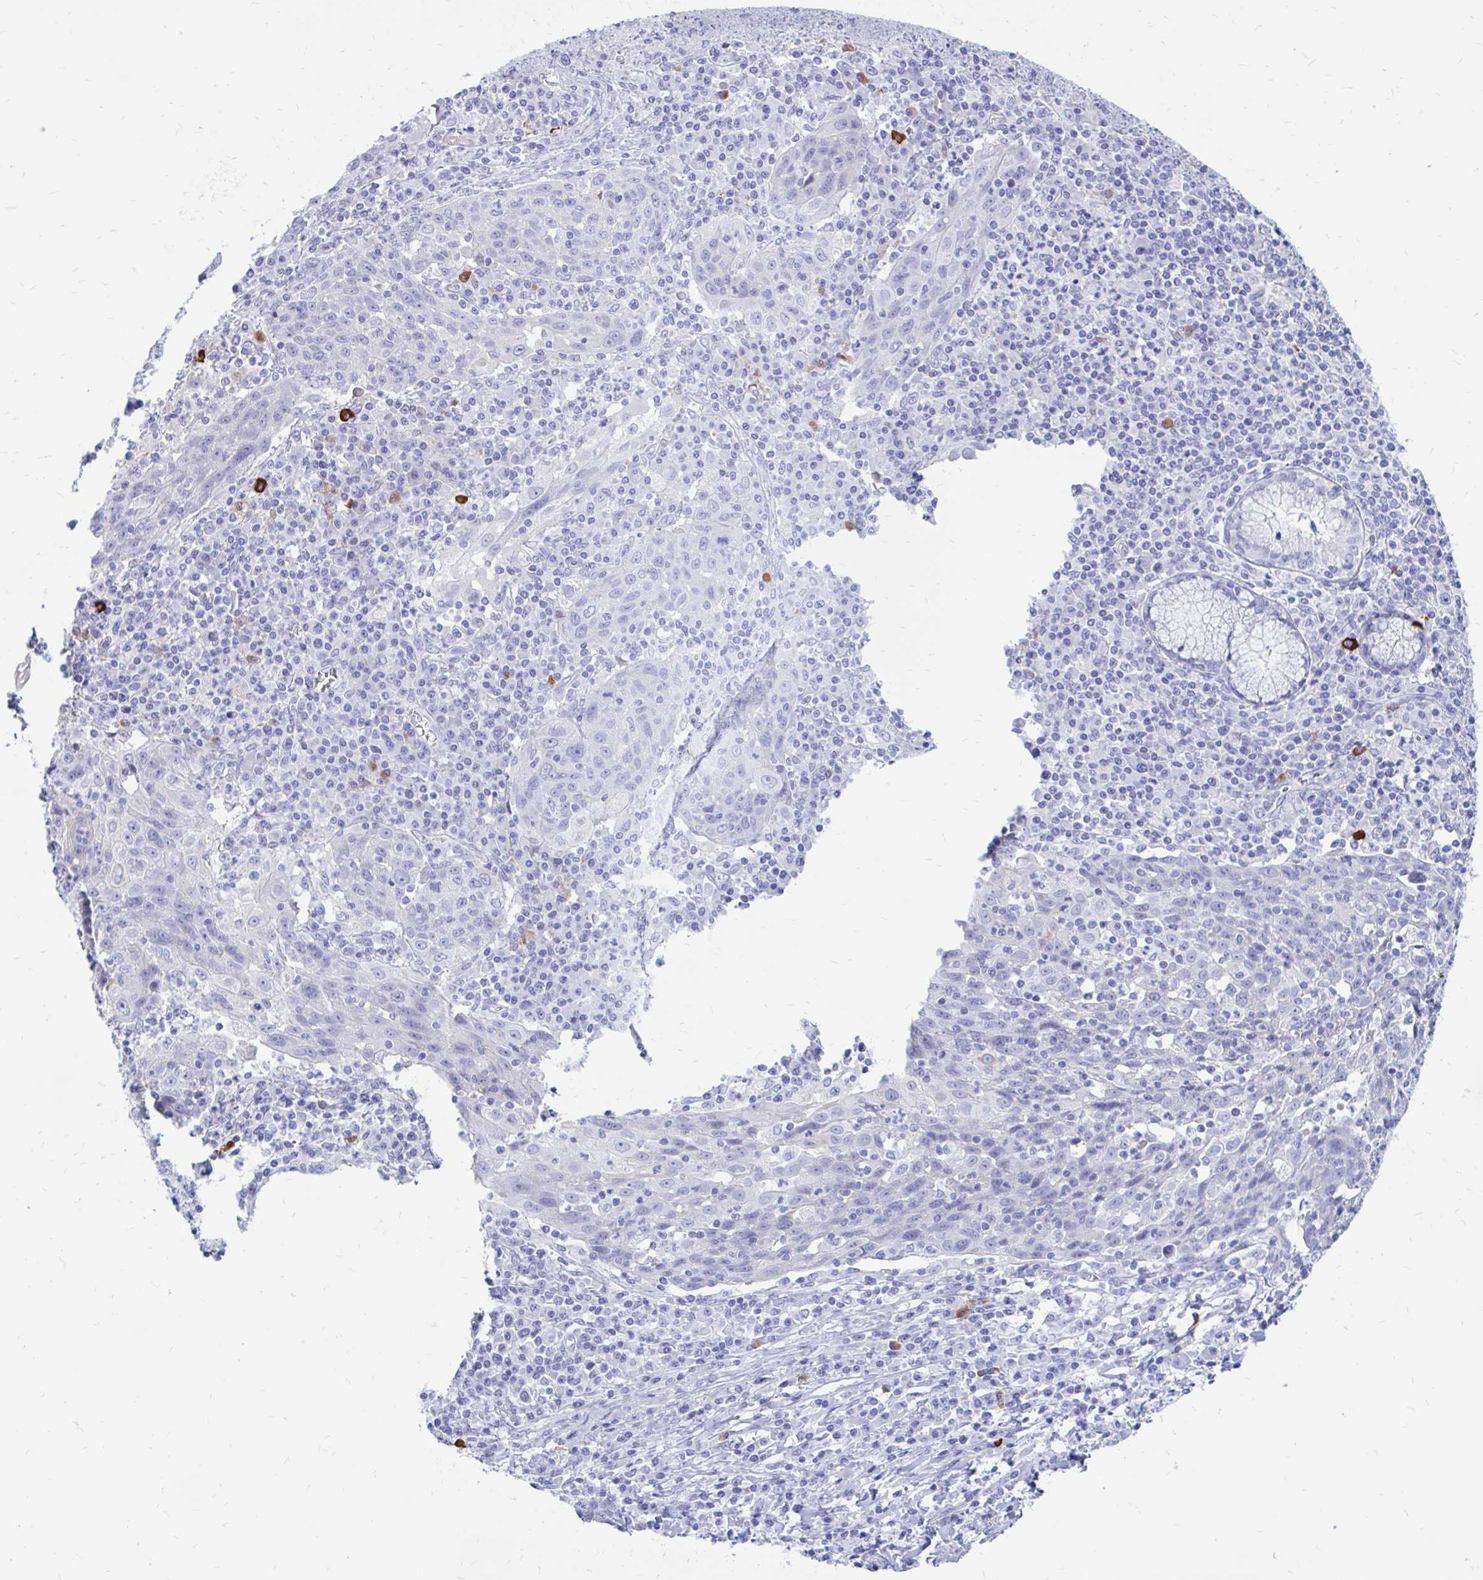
{"staining": {"intensity": "negative", "quantity": "none", "location": "none"}, "tissue": "lung cancer", "cell_type": "Tumor cells", "image_type": "cancer", "snomed": [{"axis": "morphology", "description": "Squamous cell carcinoma, NOS"}, {"axis": "morphology", "description": "Squamous cell carcinoma, metastatic, NOS"}, {"axis": "topography", "description": "Bronchus"}, {"axis": "topography", "description": "Lung"}], "caption": "IHC histopathology image of human lung cancer (metastatic squamous cell carcinoma) stained for a protein (brown), which exhibits no staining in tumor cells. (DAB immunohistochemistry with hematoxylin counter stain).", "gene": "IGSF5", "patient": {"sex": "male", "age": 62}}